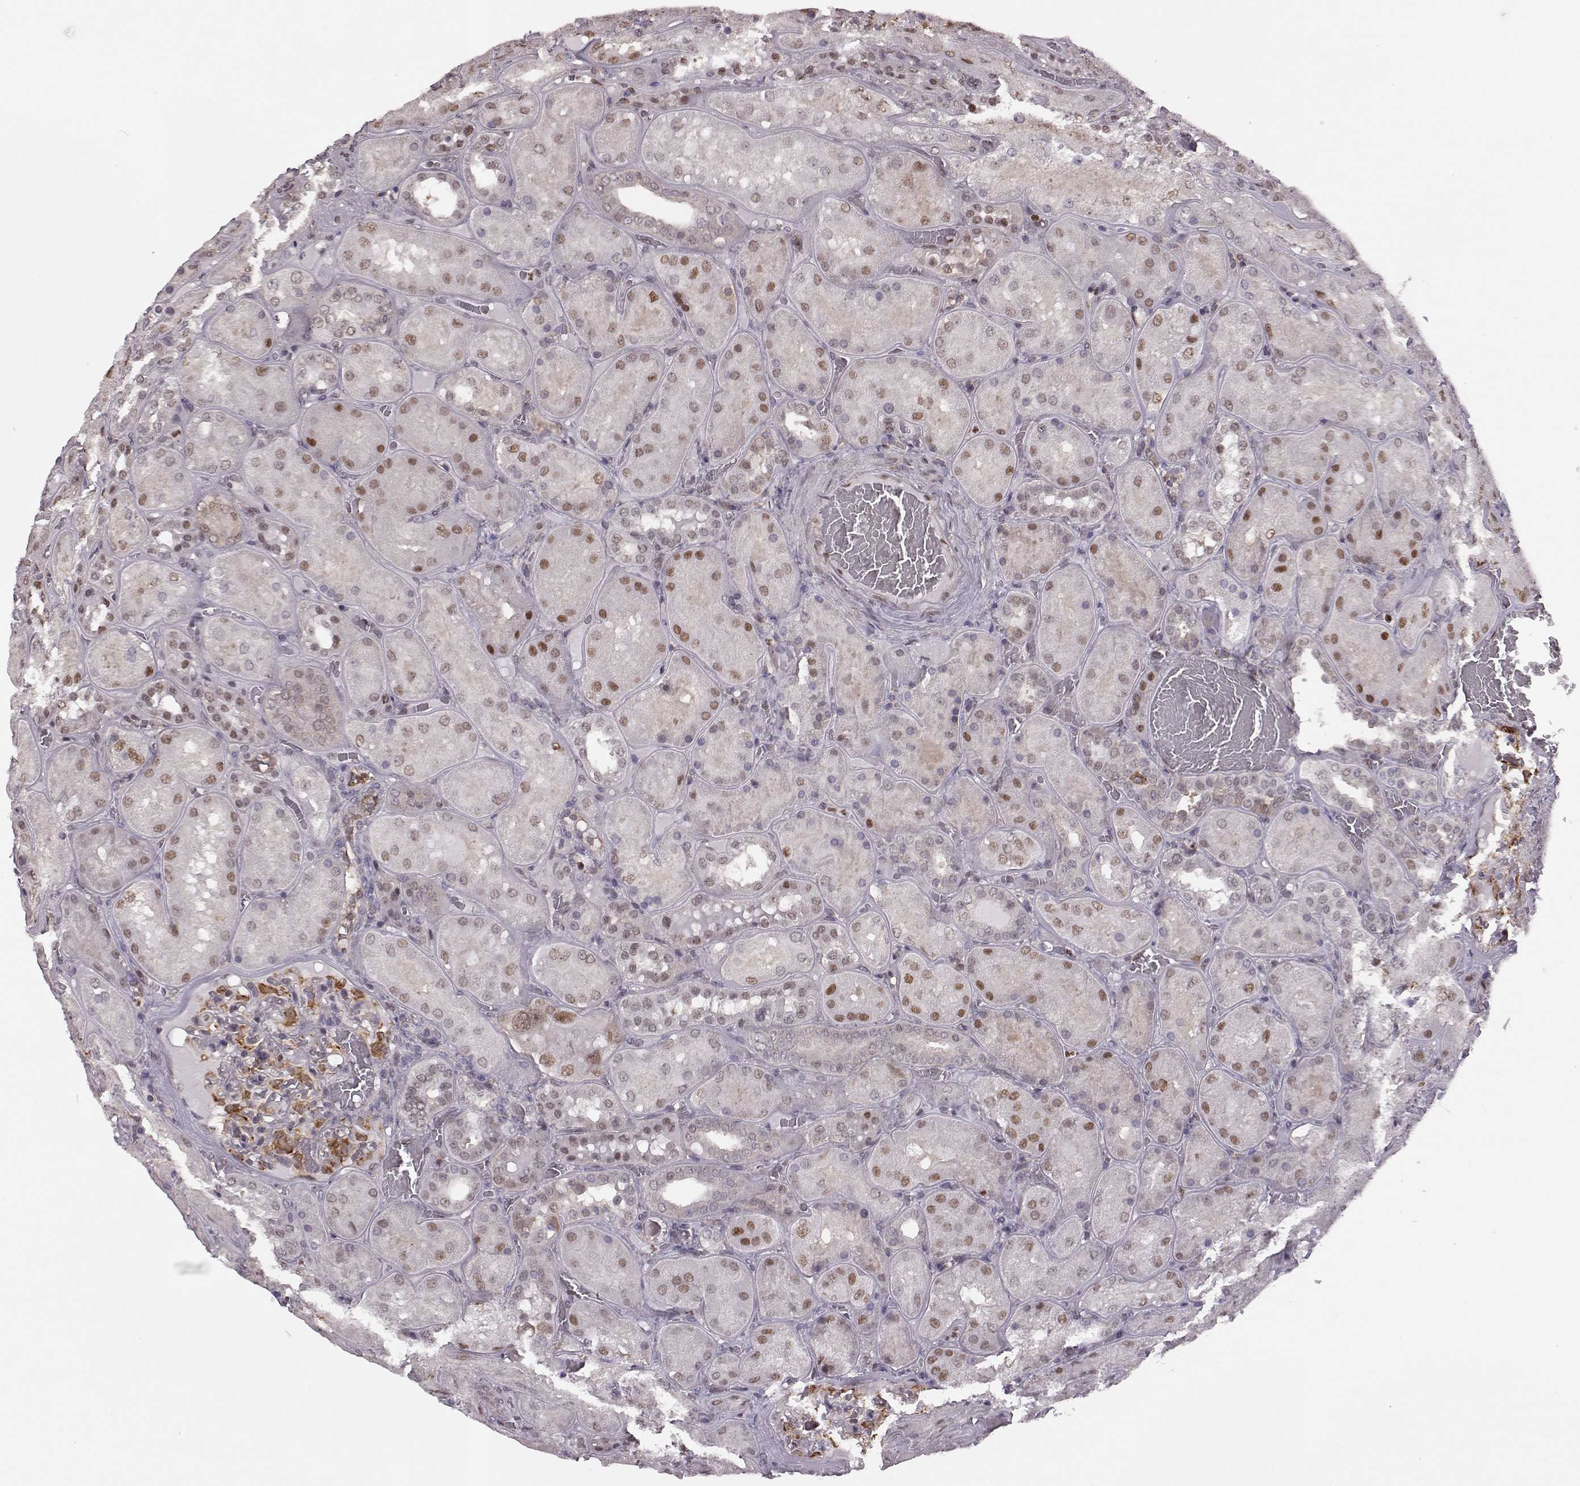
{"staining": {"intensity": "strong", "quantity": "<25%", "location": "nuclear"}, "tissue": "kidney", "cell_type": "Cells in glomeruli", "image_type": "normal", "snomed": [{"axis": "morphology", "description": "Normal tissue, NOS"}, {"axis": "topography", "description": "Kidney"}], "caption": "Approximately <25% of cells in glomeruli in unremarkable kidney show strong nuclear protein staining as visualized by brown immunohistochemical staining.", "gene": "KLF6", "patient": {"sex": "male", "age": 73}}